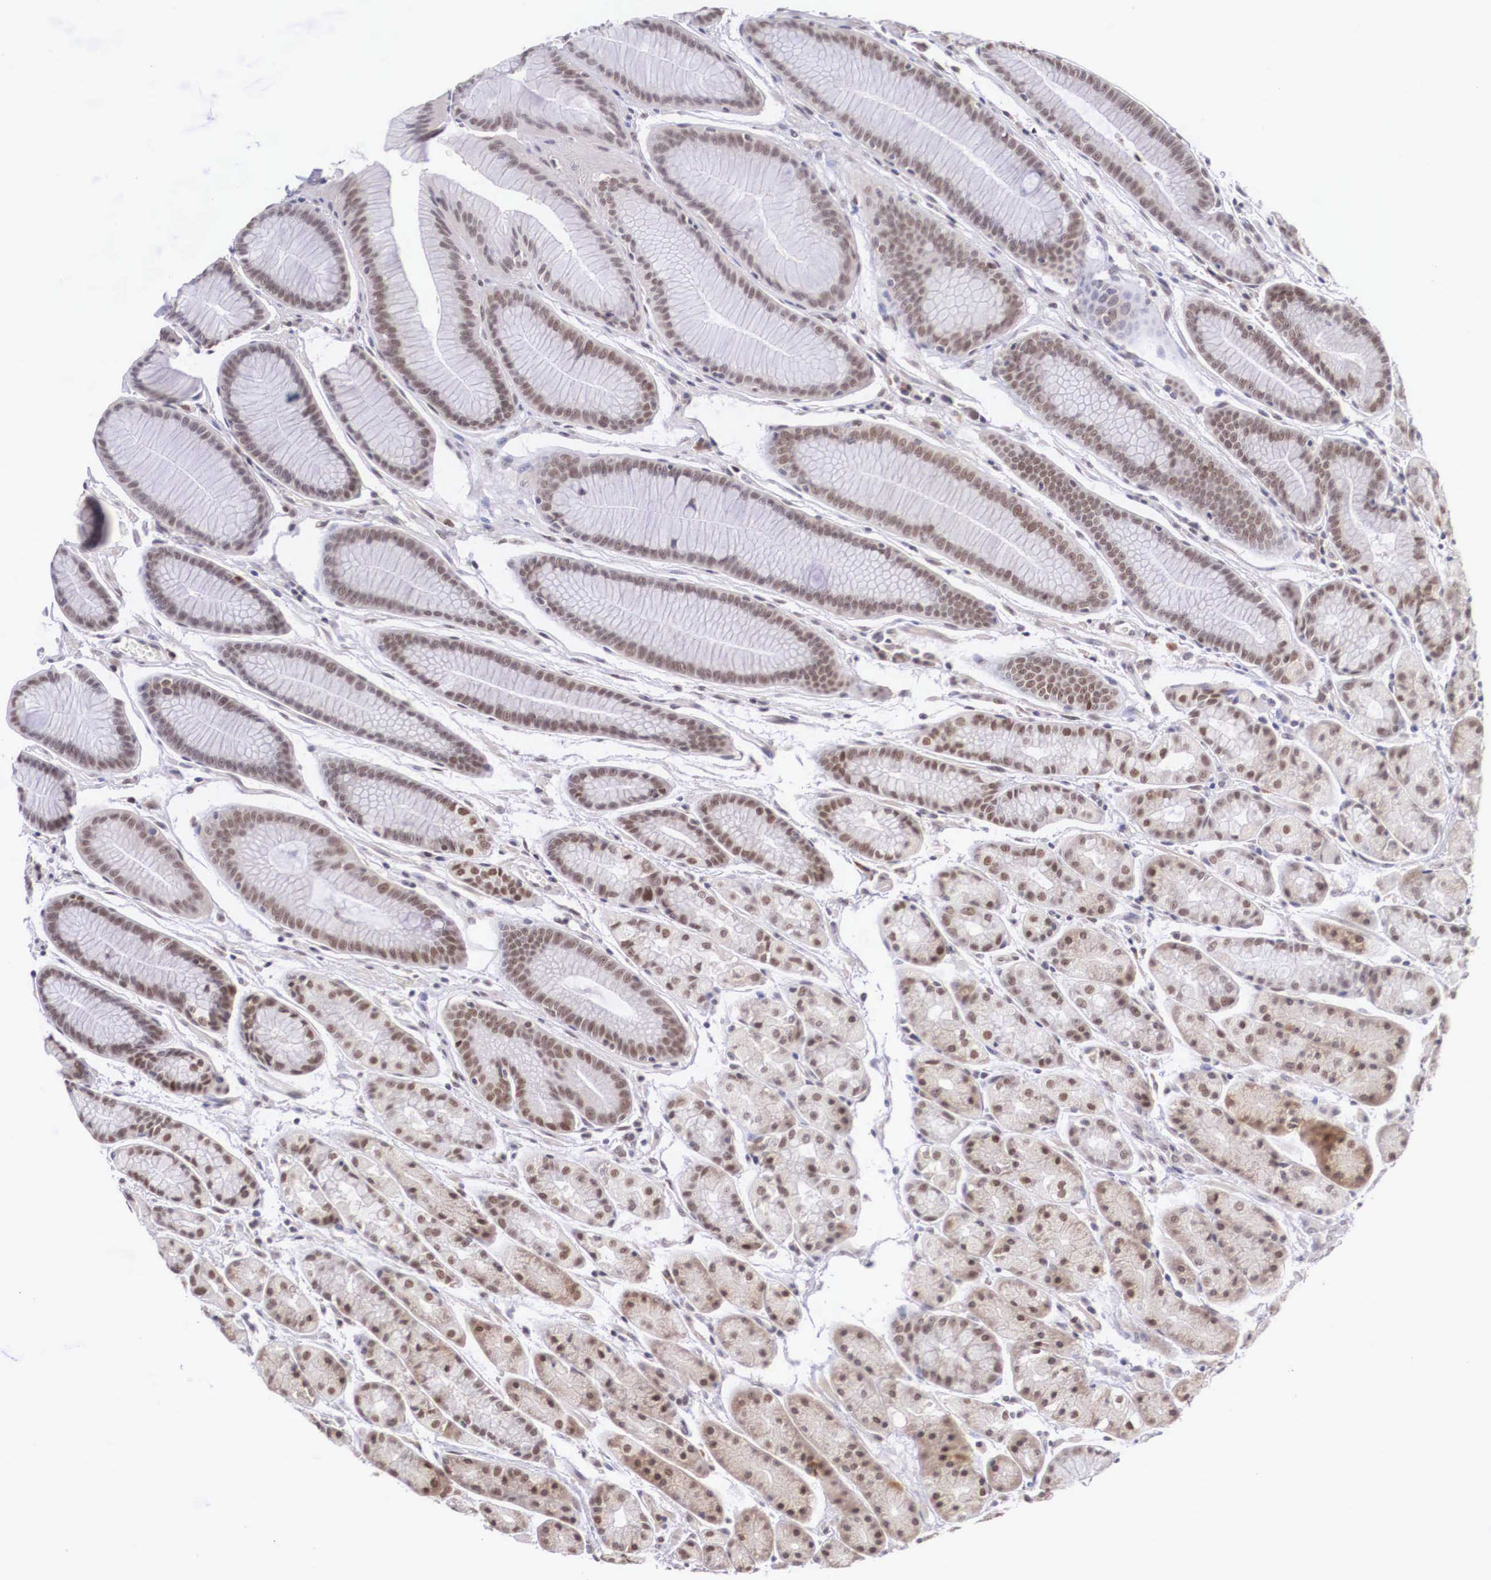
{"staining": {"intensity": "moderate", "quantity": ">75%", "location": "nuclear"}, "tissue": "stomach", "cell_type": "Glandular cells", "image_type": "normal", "snomed": [{"axis": "morphology", "description": "Normal tissue, NOS"}, {"axis": "topography", "description": "Stomach, upper"}], "caption": "IHC (DAB) staining of unremarkable human stomach shows moderate nuclear protein staining in about >75% of glandular cells.", "gene": "ZNF275", "patient": {"sex": "male", "age": 72}}